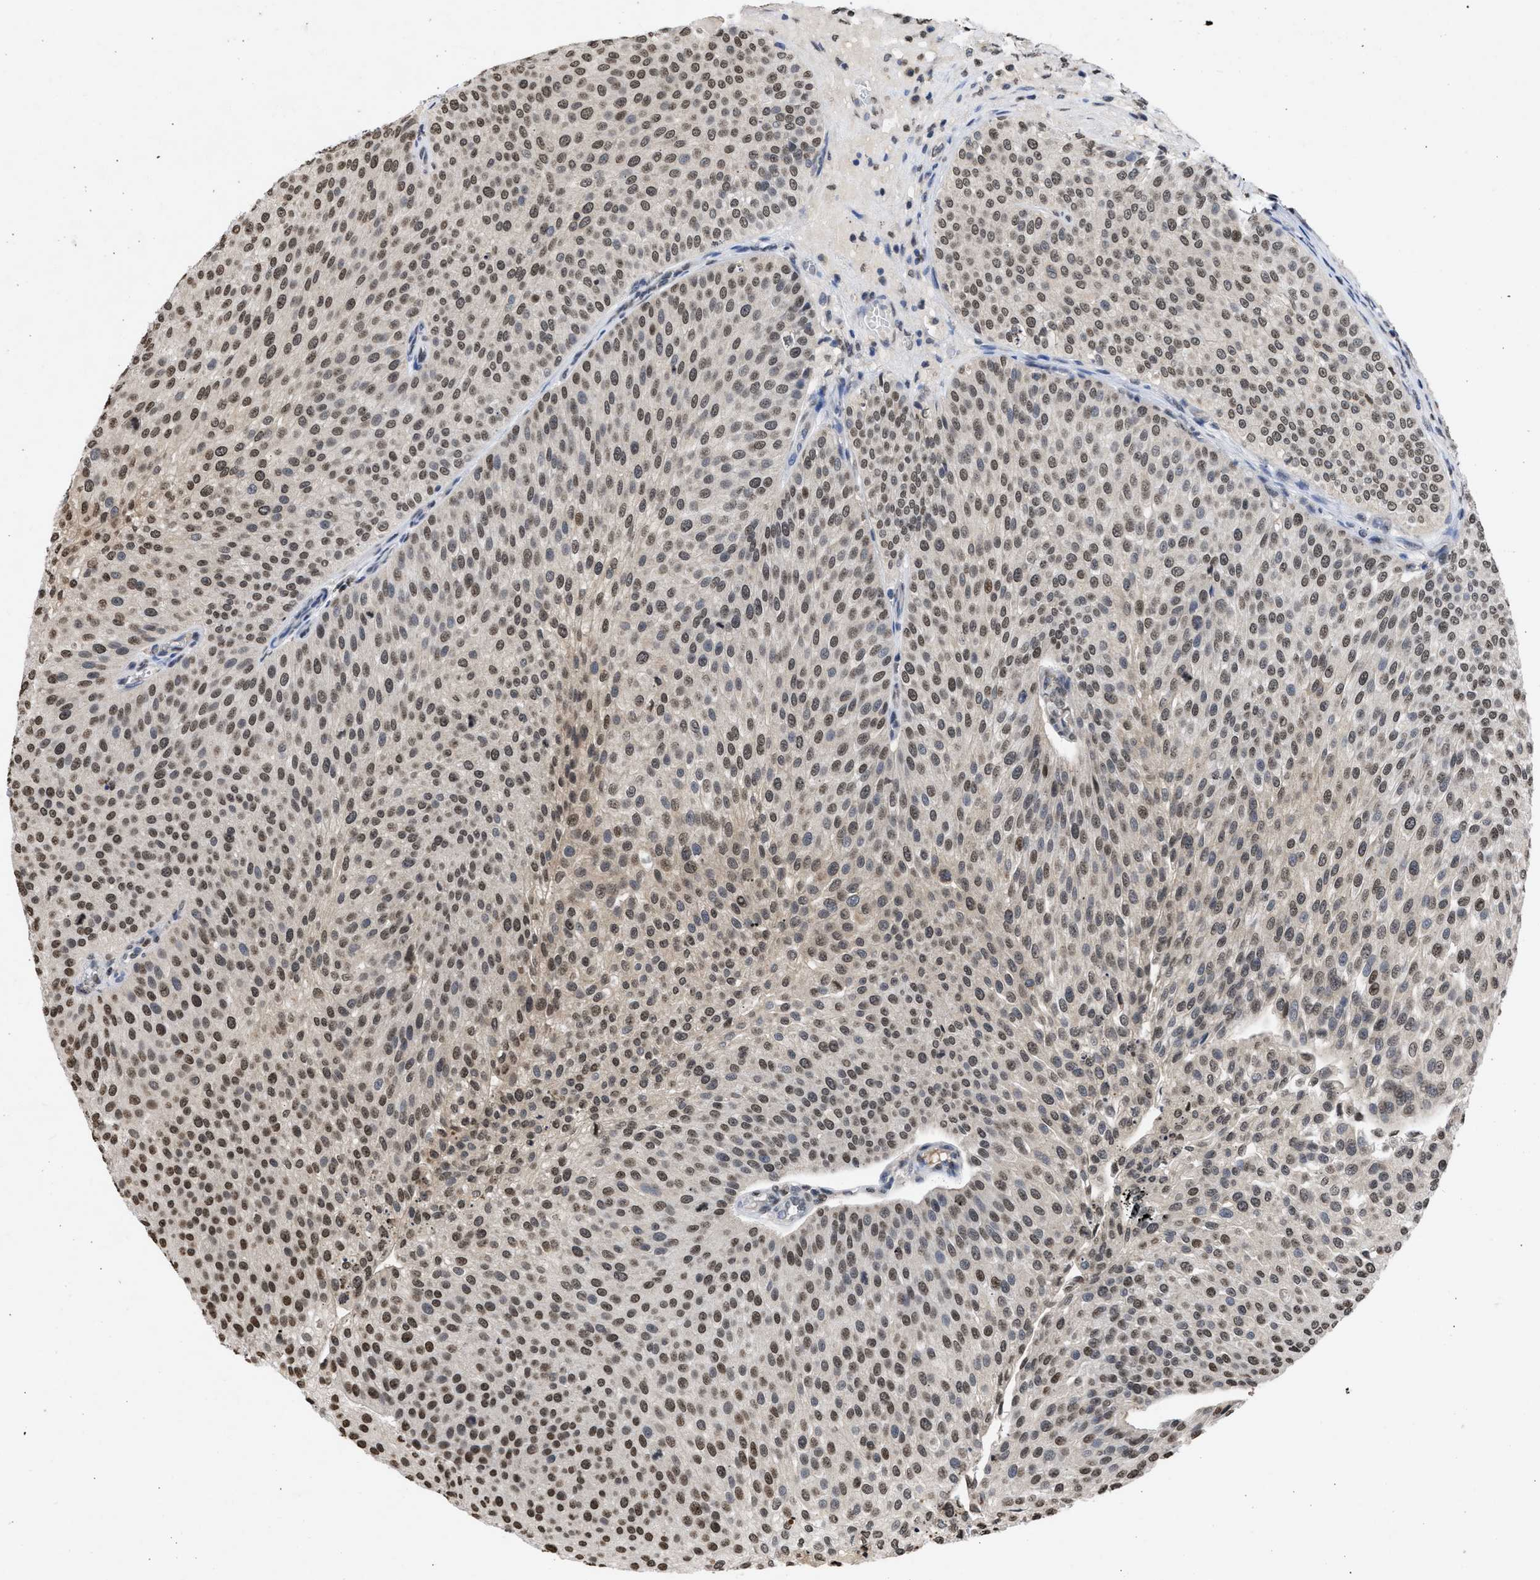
{"staining": {"intensity": "moderate", "quantity": ">75%", "location": "nuclear"}, "tissue": "urothelial cancer", "cell_type": "Tumor cells", "image_type": "cancer", "snomed": [{"axis": "morphology", "description": "Urothelial carcinoma, Low grade"}, {"axis": "topography", "description": "Smooth muscle"}, {"axis": "topography", "description": "Urinary bladder"}], "caption": "High-power microscopy captured an immunohistochemistry photomicrograph of urothelial carcinoma (low-grade), revealing moderate nuclear expression in approximately >75% of tumor cells. The protein is stained brown, and the nuclei are stained in blue (DAB IHC with brightfield microscopy, high magnification).", "gene": "NUP35", "patient": {"sex": "male", "age": 60}}